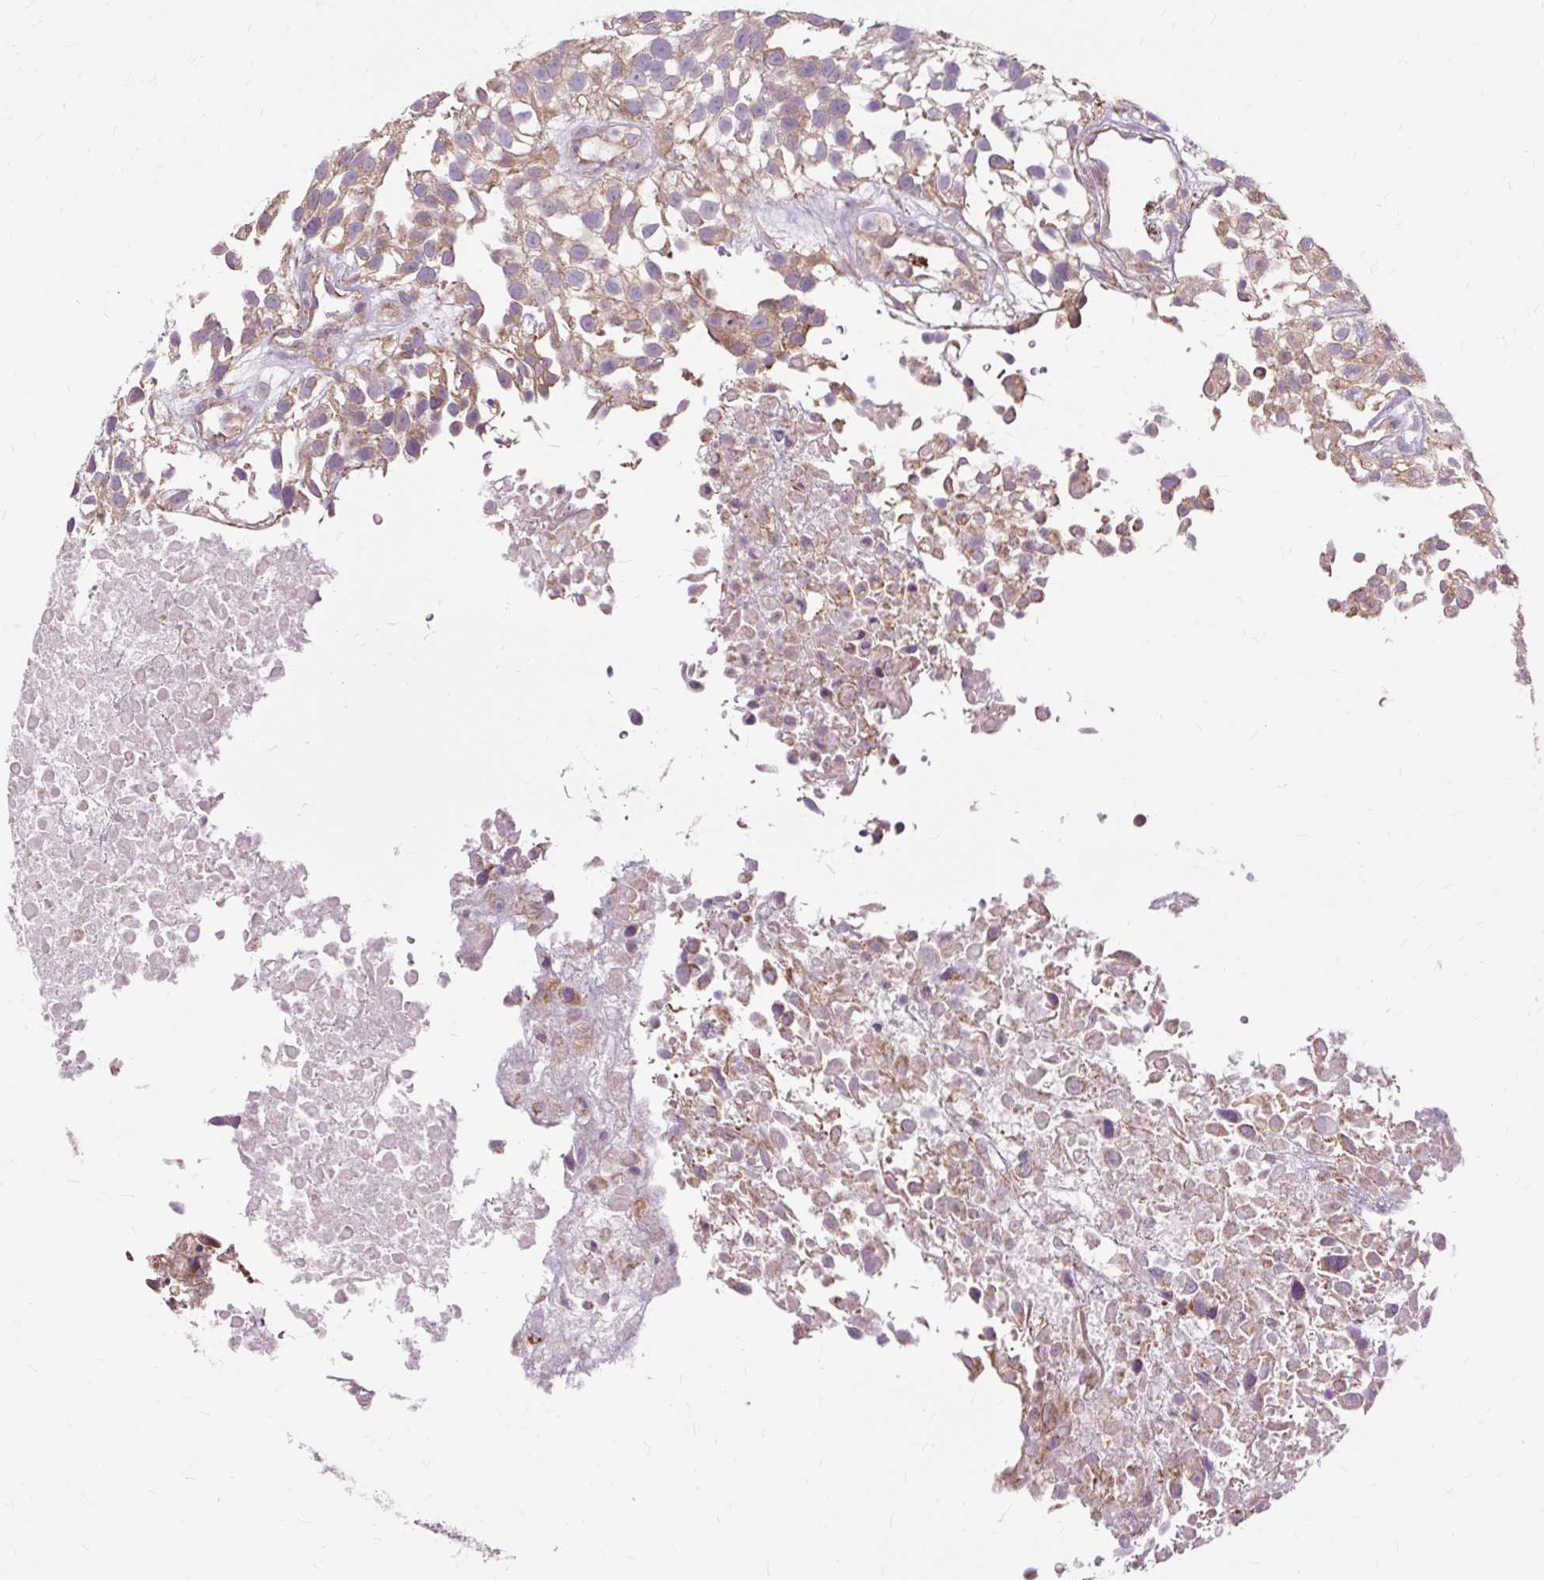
{"staining": {"intensity": "weak", "quantity": ">75%", "location": "cytoplasmic/membranous"}, "tissue": "urothelial cancer", "cell_type": "Tumor cells", "image_type": "cancer", "snomed": [{"axis": "morphology", "description": "Urothelial carcinoma, High grade"}, {"axis": "topography", "description": "Urinary bladder"}], "caption": "Urothelial cancer stained with a protein marker reveals weak staining in tumor cells.", "gene": "PDZD2", "patient": {"sex": "male", "age": 56}}